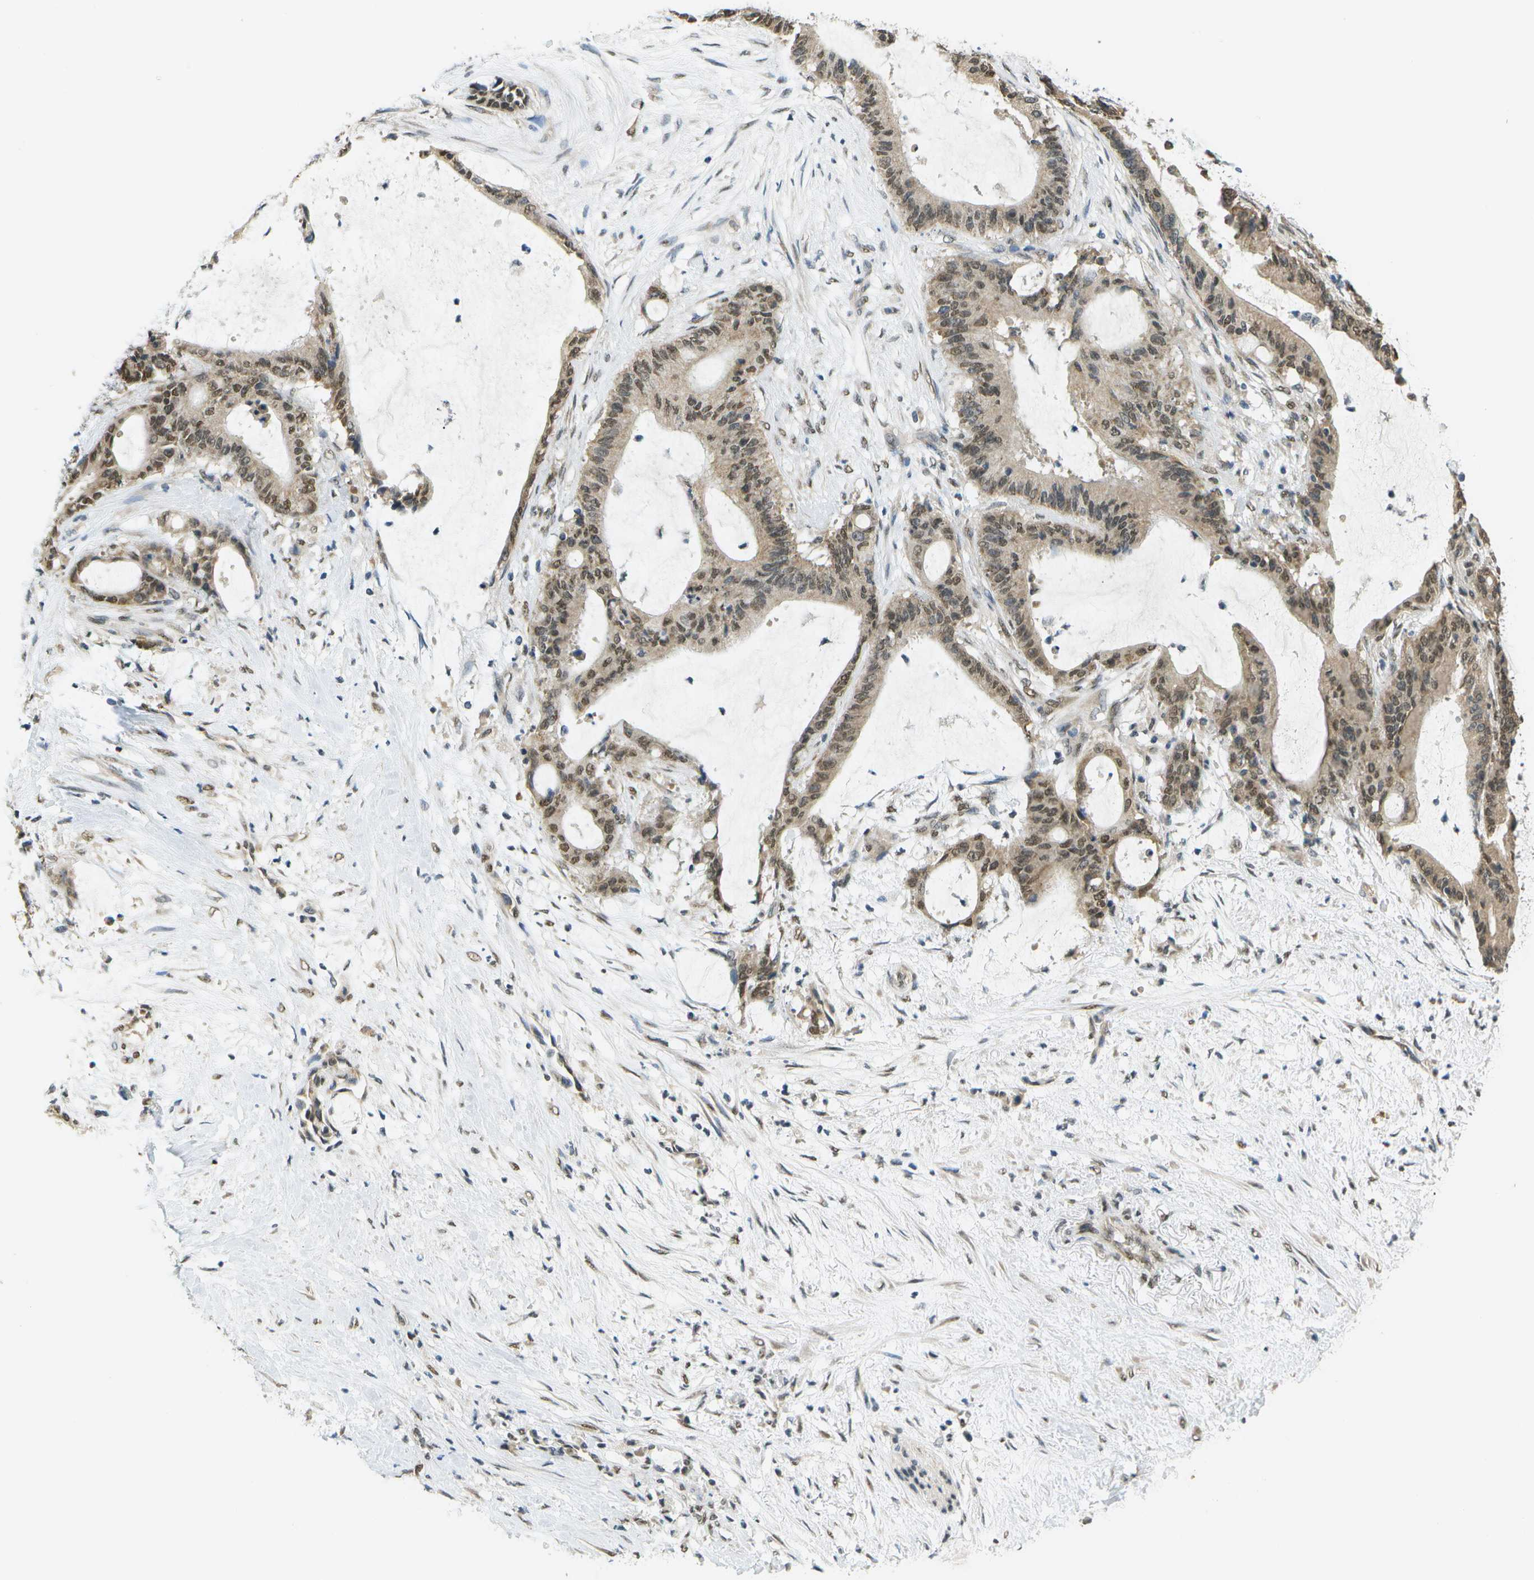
{"staining": {"intensity": "weak", "quantity": ">75%", "location": "cytoplasmic/membranous,nuclear"}, "tissue": "liver cancer", "cell_type": "Tumor cells", "image_type": "cancer", "snomed": [{"axis": "morphology", "description": "Cholangiocarcinoma"}, {"axis": "topography", "description": "Liver"}], "caption": "Protein expression analysis of human cholangiocarcinoma (liver) reveals weak cytoplasmic/membranous and nuclear staining in approximately >75% of tumor cells.", "gene": "ABL2", "patient": {"sex": "female", "age": 73}}